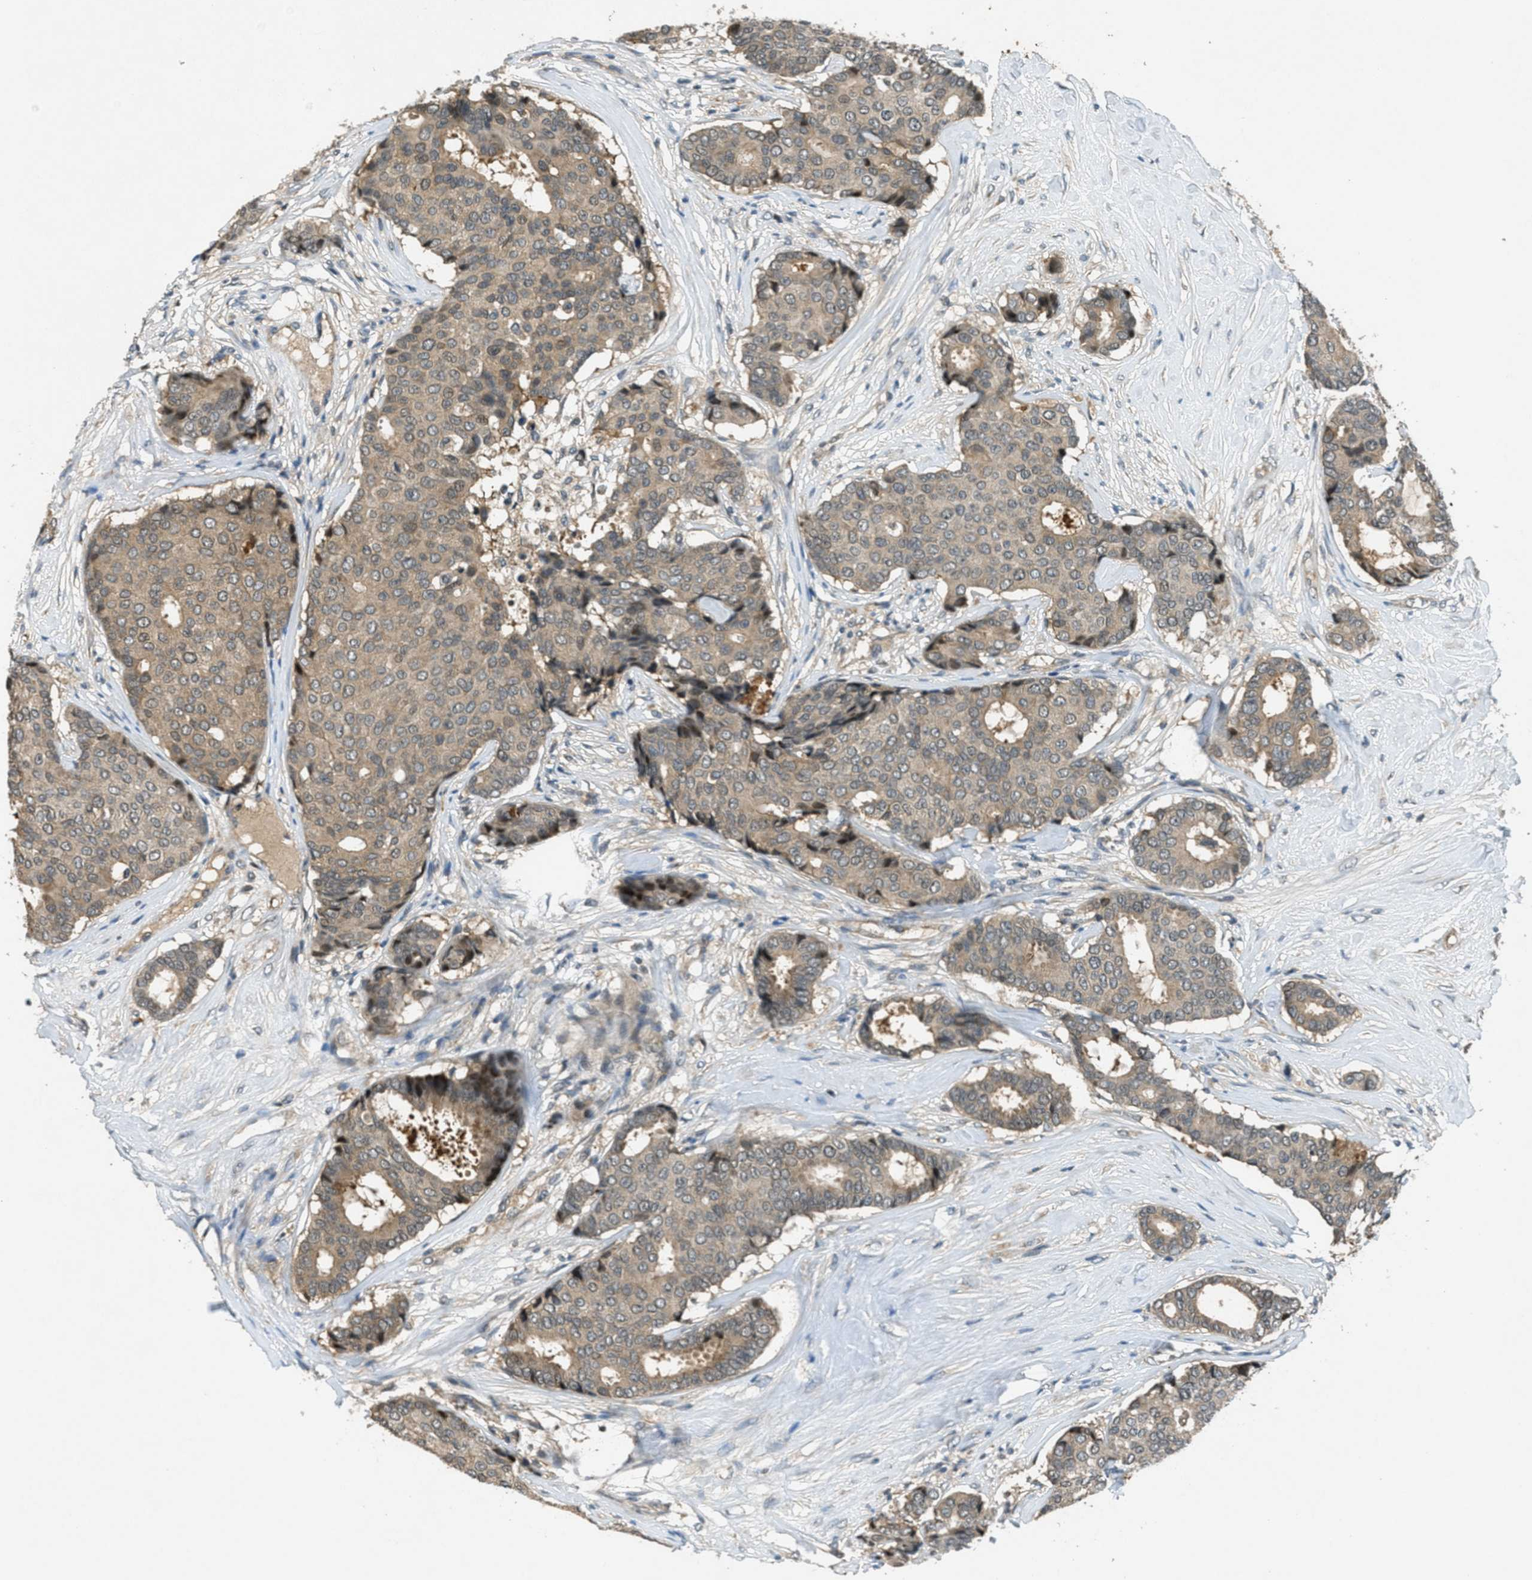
{"staining": {"intensity": "weak", "quantity": ">75%", "location": "cytoplasmic/membranous"}, "tissue": "breast cancer", "cell_type": "Tumor cells", "image_type": "cancer", "snomed": [{"axis": "morphology", "description": "Duct carcinoma"}, {"axis": "topography", "description": "Breast"}], "caption": "Immunohistochemistry (IHC) photomicrograph of neoplastic tissue: breast cancer stained using immunohistochemistry (IHC) exhibits low levels of weak protein expression localized specifically in the cytoplasmic/membranous of tumor cells, appearing as a cytoplasmic/membranous brown color.", "gene": "DUSP6", "patient": {"sex": "female", "age": 75}}